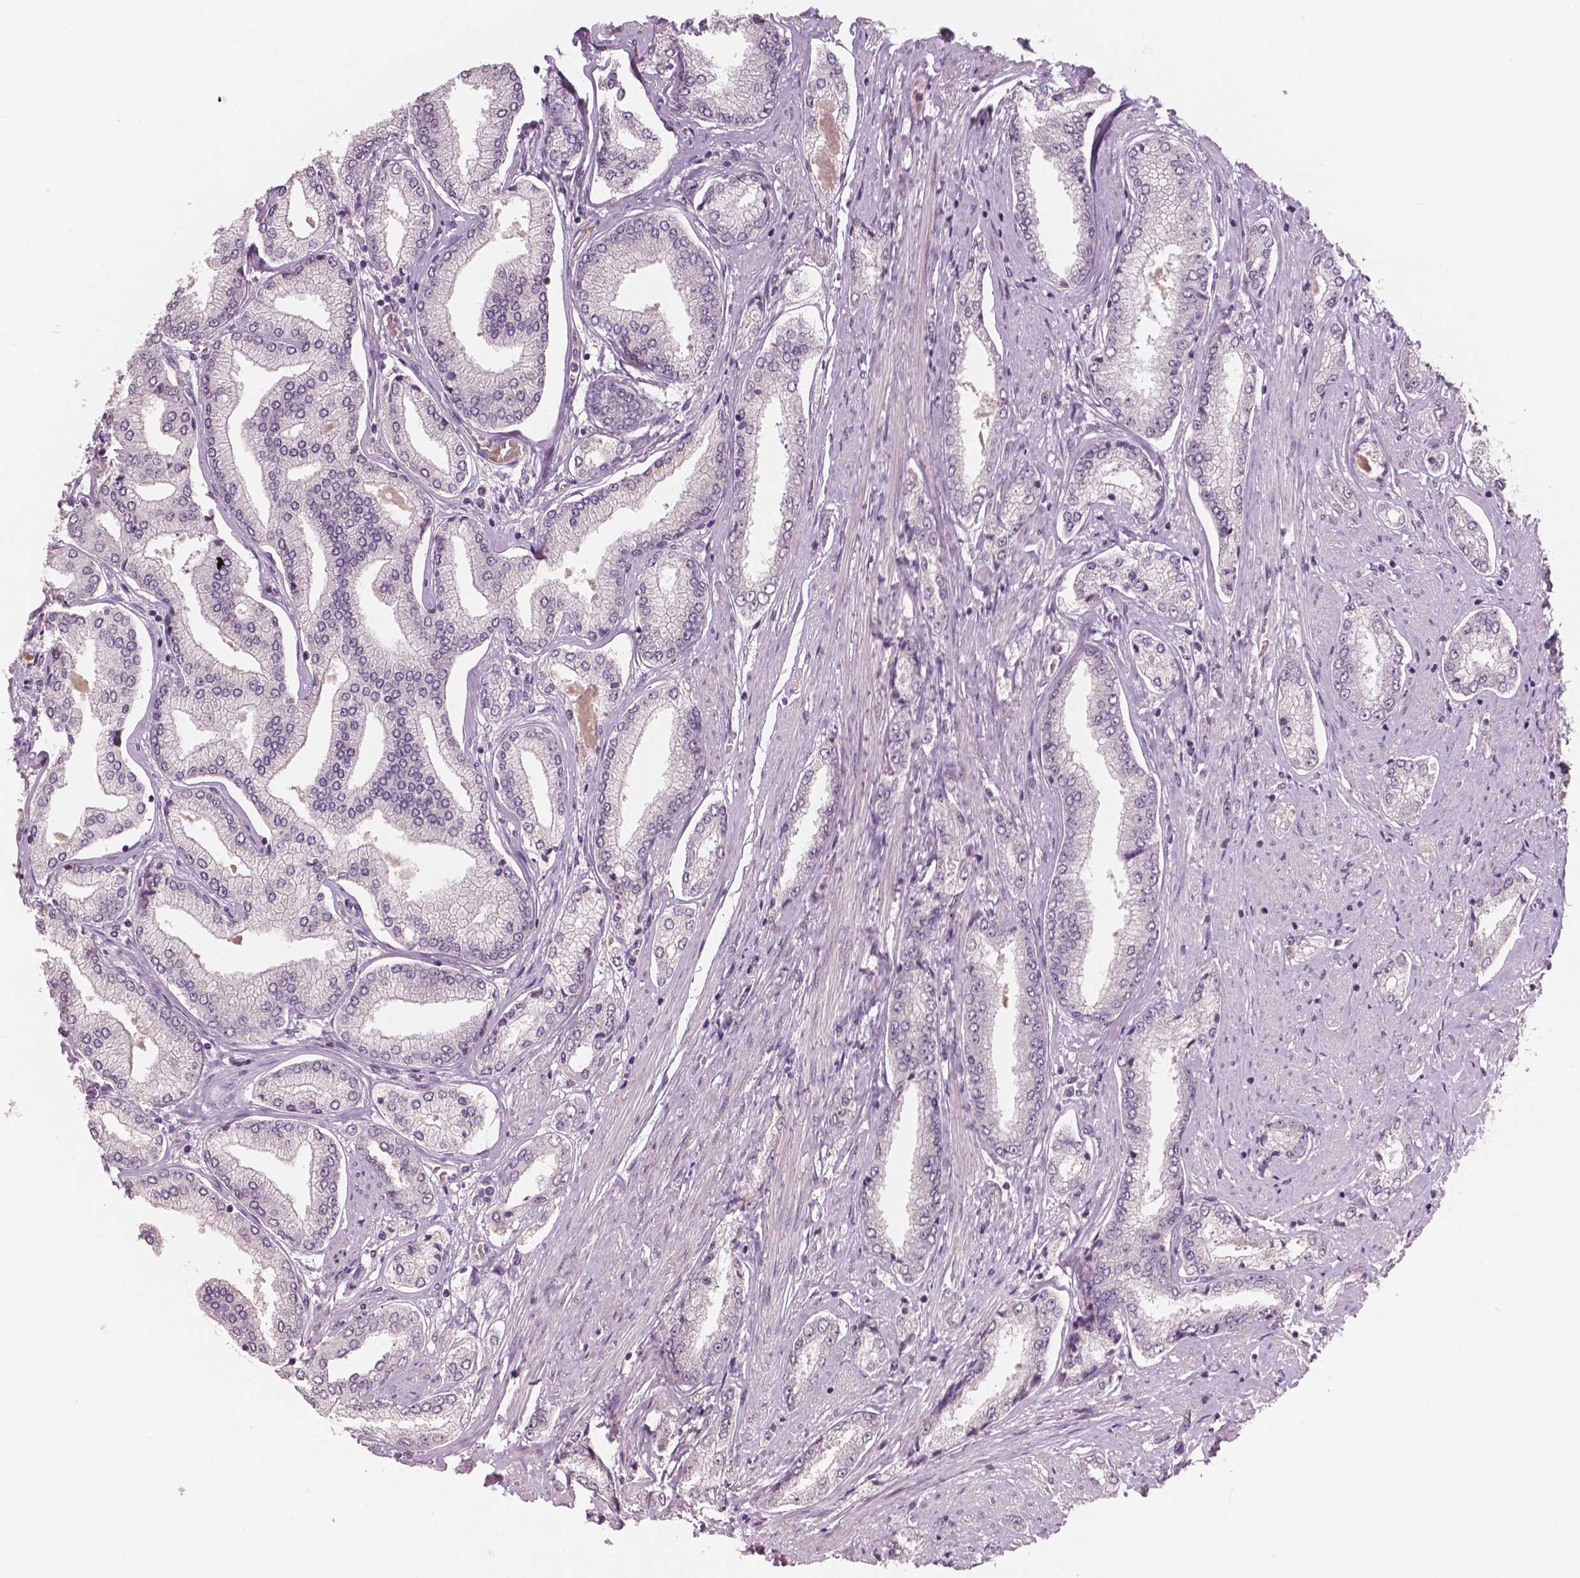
{"staining": {"intensity": "negative", "quantity": "none", "location": "none"}, "tissue": "prostate cancer", "cell_type": "Tumor cells", "image_type": "cancer", "snomed": [{"axis": "morphology", "description": "Adenocarcinoma, NOS"}, {"axis": "topography", "description": "Prostate"}], "caption": "Prostate cancer (adenocarcinoma) was stained to show a protein in brown. There is no significant positivity in tumor cells. (Immunohistochemistry, brightfield microscopy, high magnification).", "gene": "RNASE7", "patient": {"sex": "male", "age": 63}}